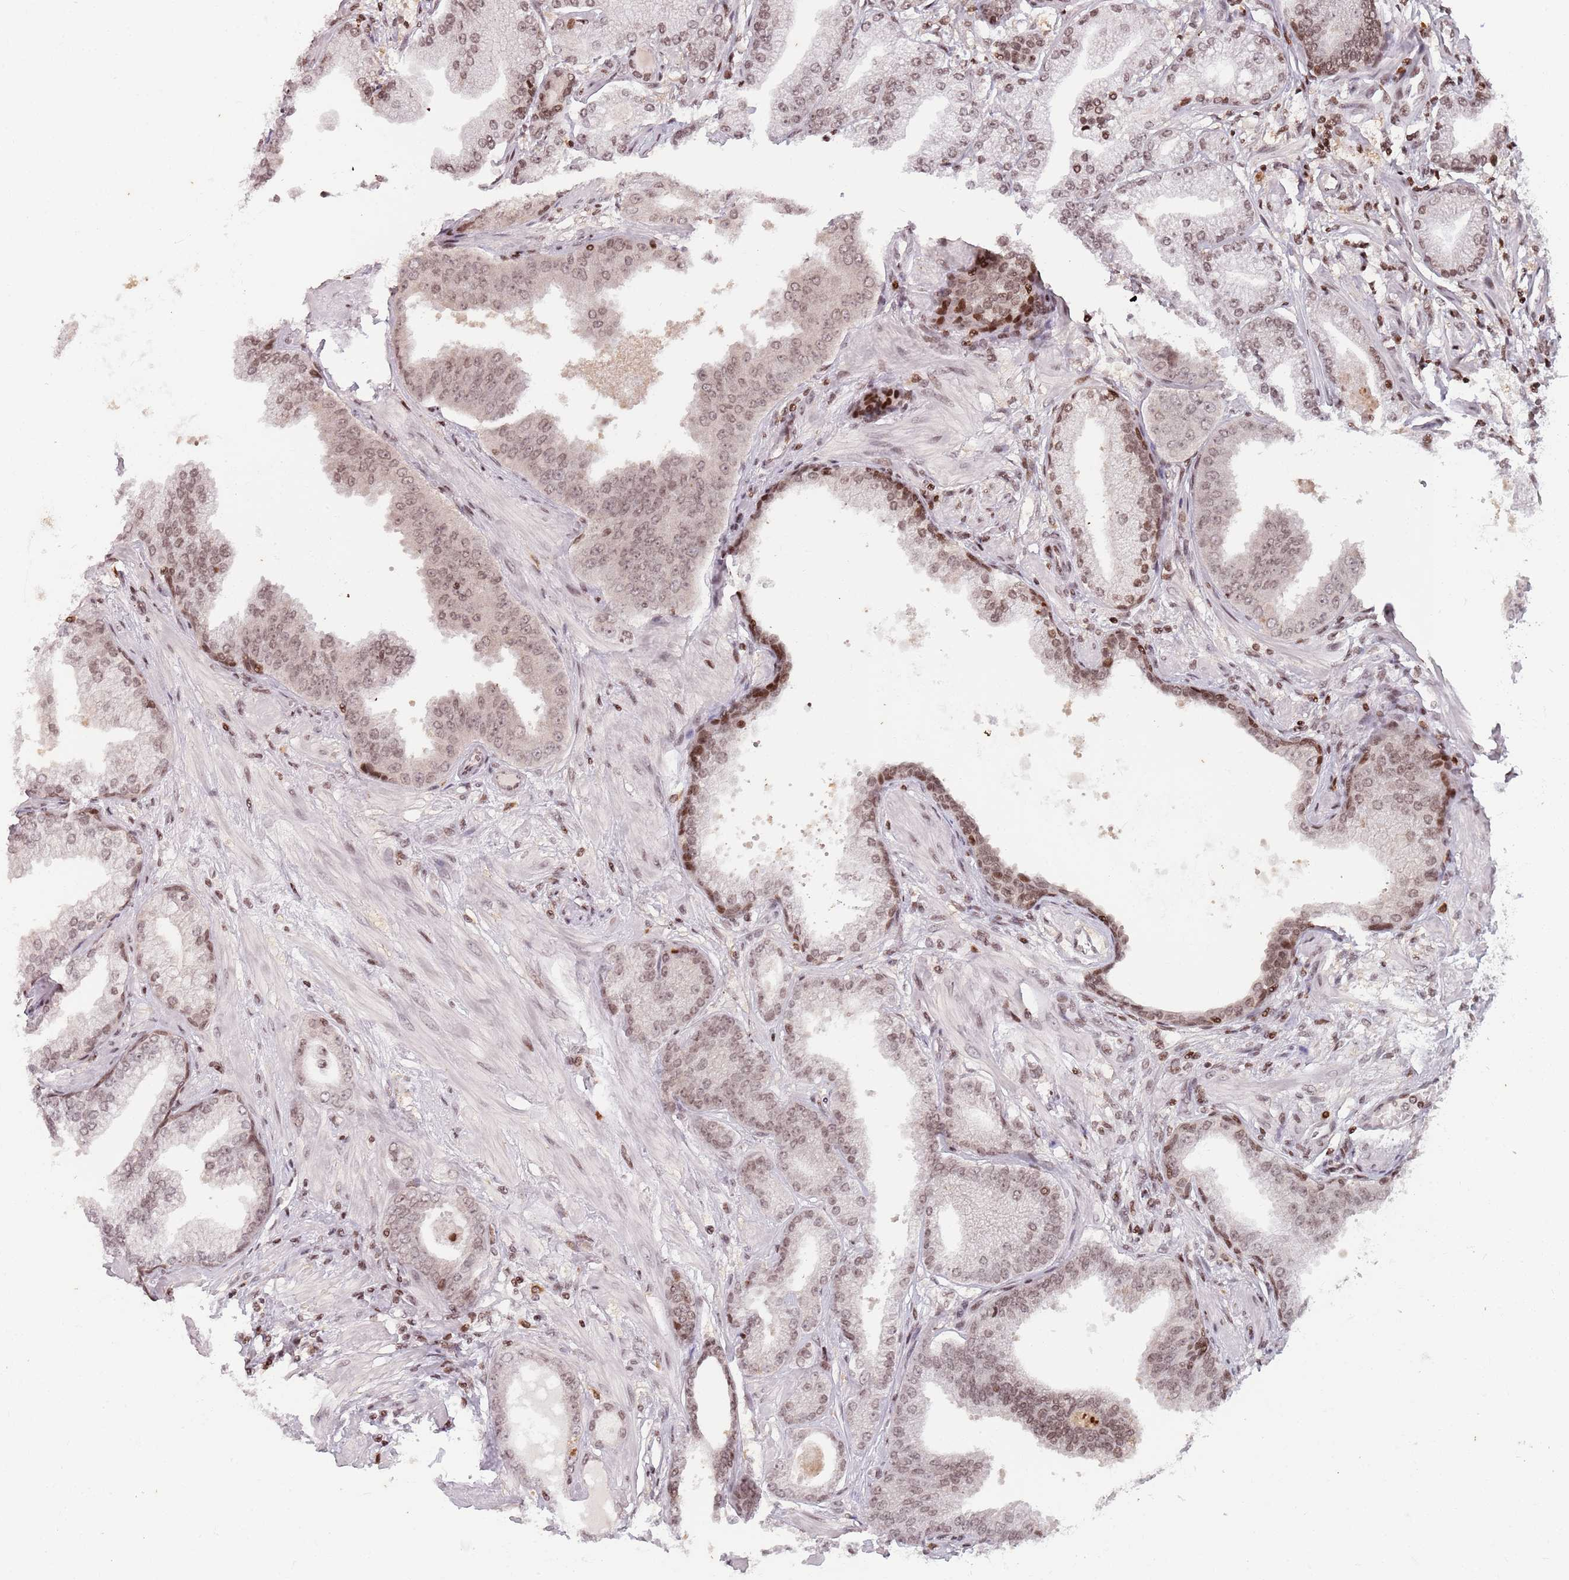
{"staining": {"intensity": "weak", "quantity": ">75%", "location": "nuclear"}, "tissue": "prostate cancer", "cell_type": "Tumor cells", "image_type": "cancer", "snomed": [{"axis": "morphology", "description": "Adenocarcinoma, Low grade"}, {"axis": "topography", "description": "Prostate"}], "caption": "Weak nuclear staining for a protein is appreciated in approximately >75% of tumor cells of prostate adenocarcinoma (low-grade) using immunohistochemistry (IHC).", "gene": "SH3RF3", "patient": {"sex": "male", "age": 55}}